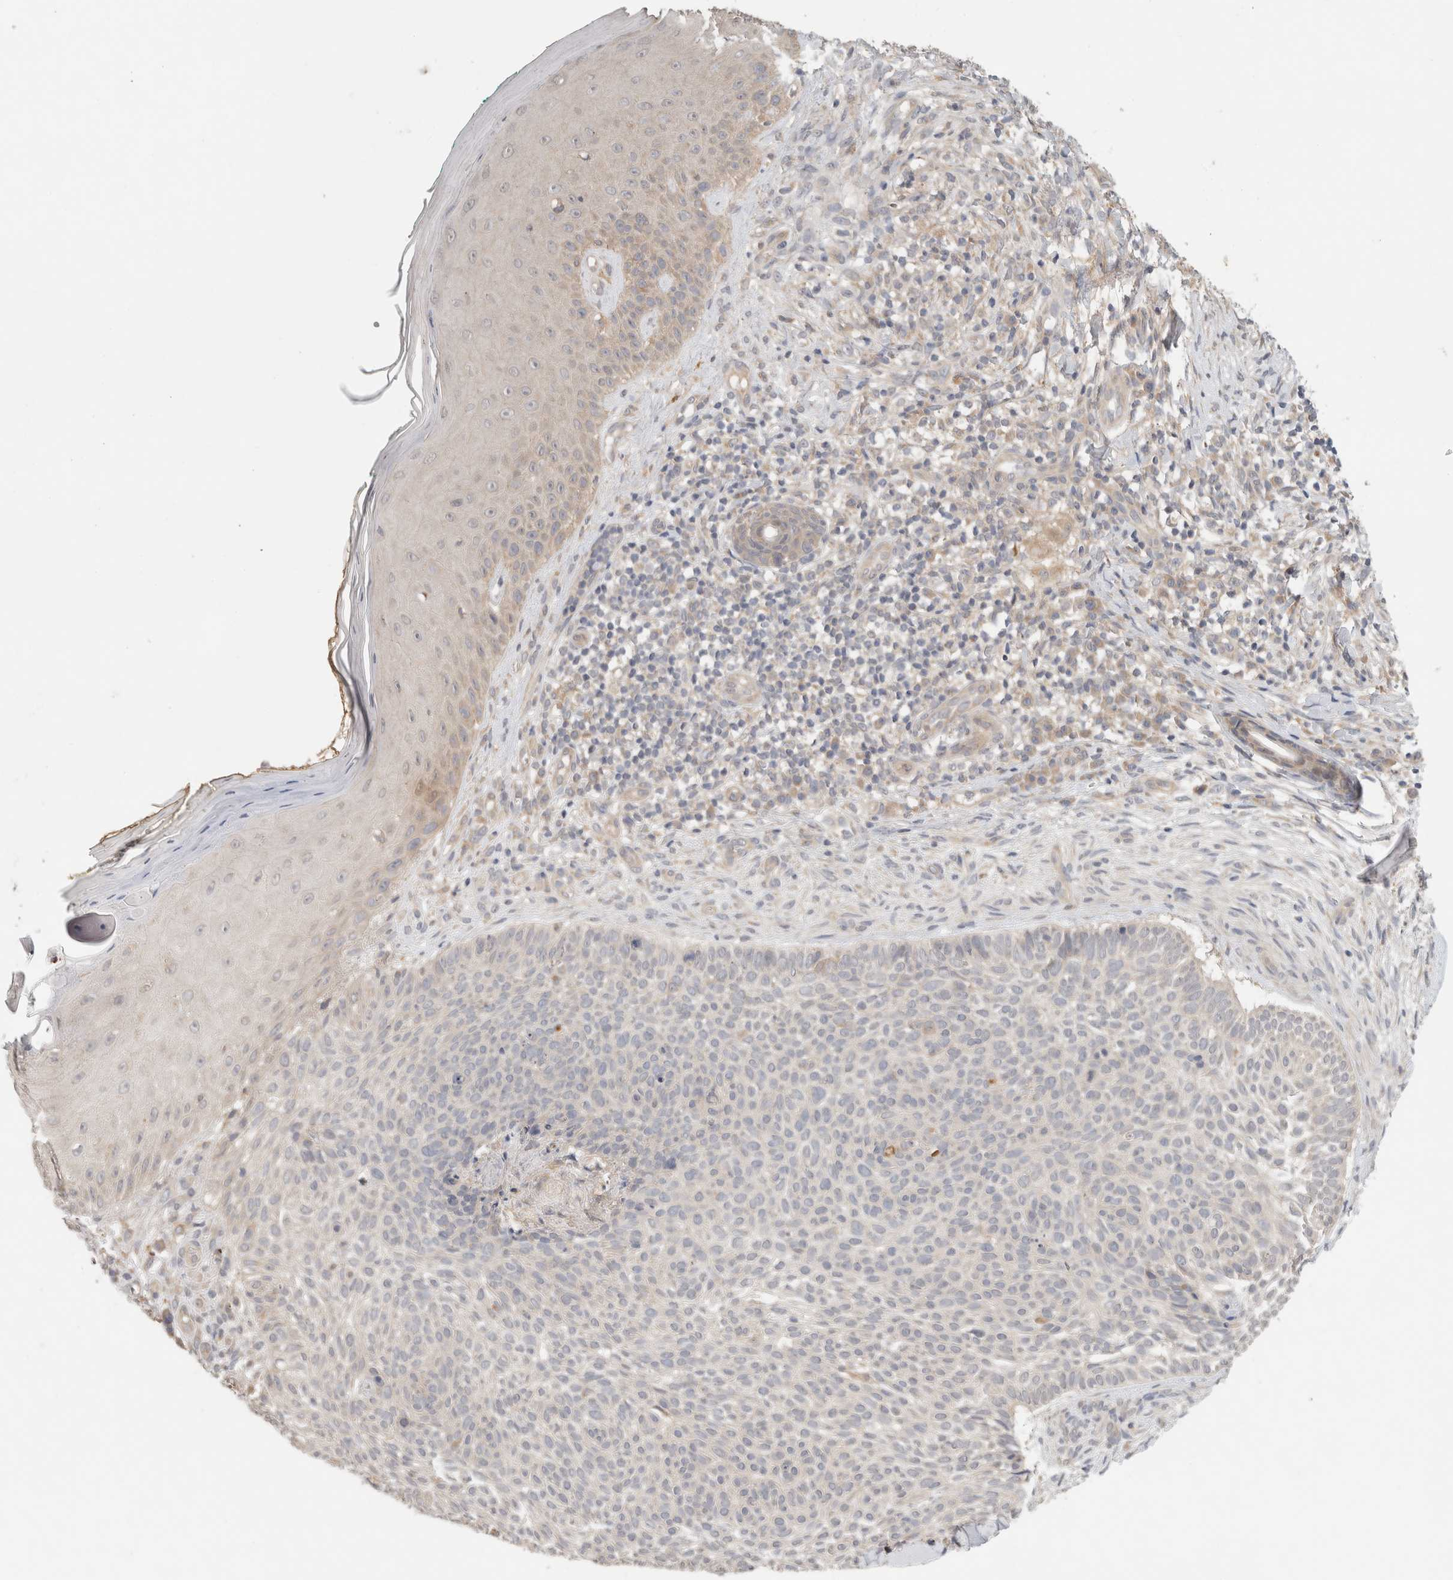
{"staining": {"intensity": "negative", "quantity": "none", "location": "none"}, "tissue": "skin cancer", "cell_type": "Tumor cells", "image_type": "cancer", "snomed": [{"axis": "morphology", "description": "Normal tissue, NOS"}, {"axis": "morphology", "description": "Basal cell carcinoma"}, {"axis": "topography", "description": "Skin"}], "caption": "Tumor cells show no significant protein positivity in skin cancer (basal cell carcinoma).", "gene": "SGK1", "patient": {"sex": "male", "age": 67}}